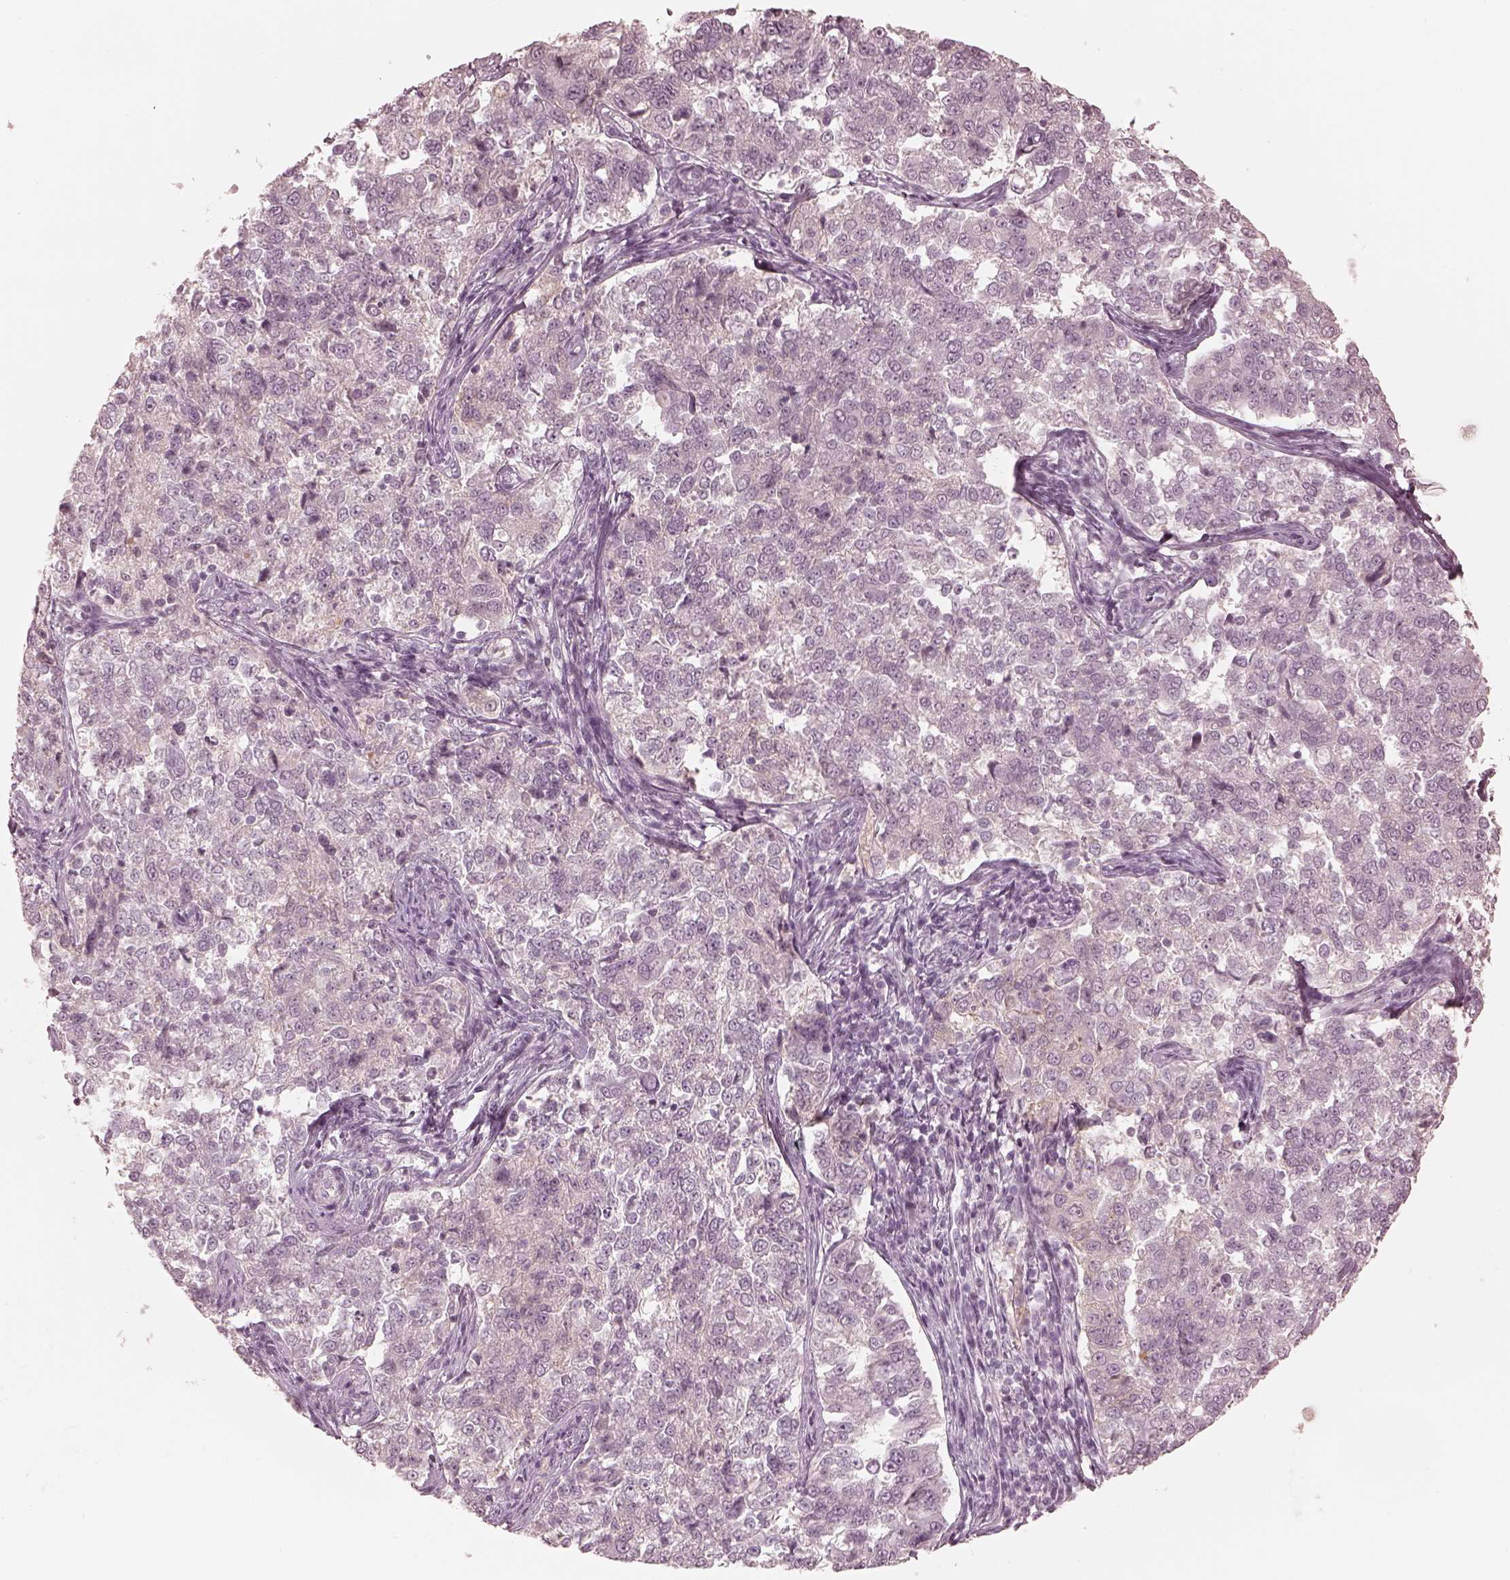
{"staining": {"intensity": "negative", "quantity": "none", "location": "none"}, "tissue": "endometrial cancer", "cell_type": "Tumor cells", "image_type": "cancer", "snomed": [{"axis": "morphology", "description": "Adenocarcinoma, NOS"}, {"axis": "topography", "description": "Endometrium"}], "caption": "This histopathology image is of endometrial adenocarcinoma stained with immunohistochemistry to label a protein in brown with the nuclei are counter-stained blue. There is no expression in tumor cells.", "gene": "CALR3", "patient": {"sex": "female", "age": 43}}